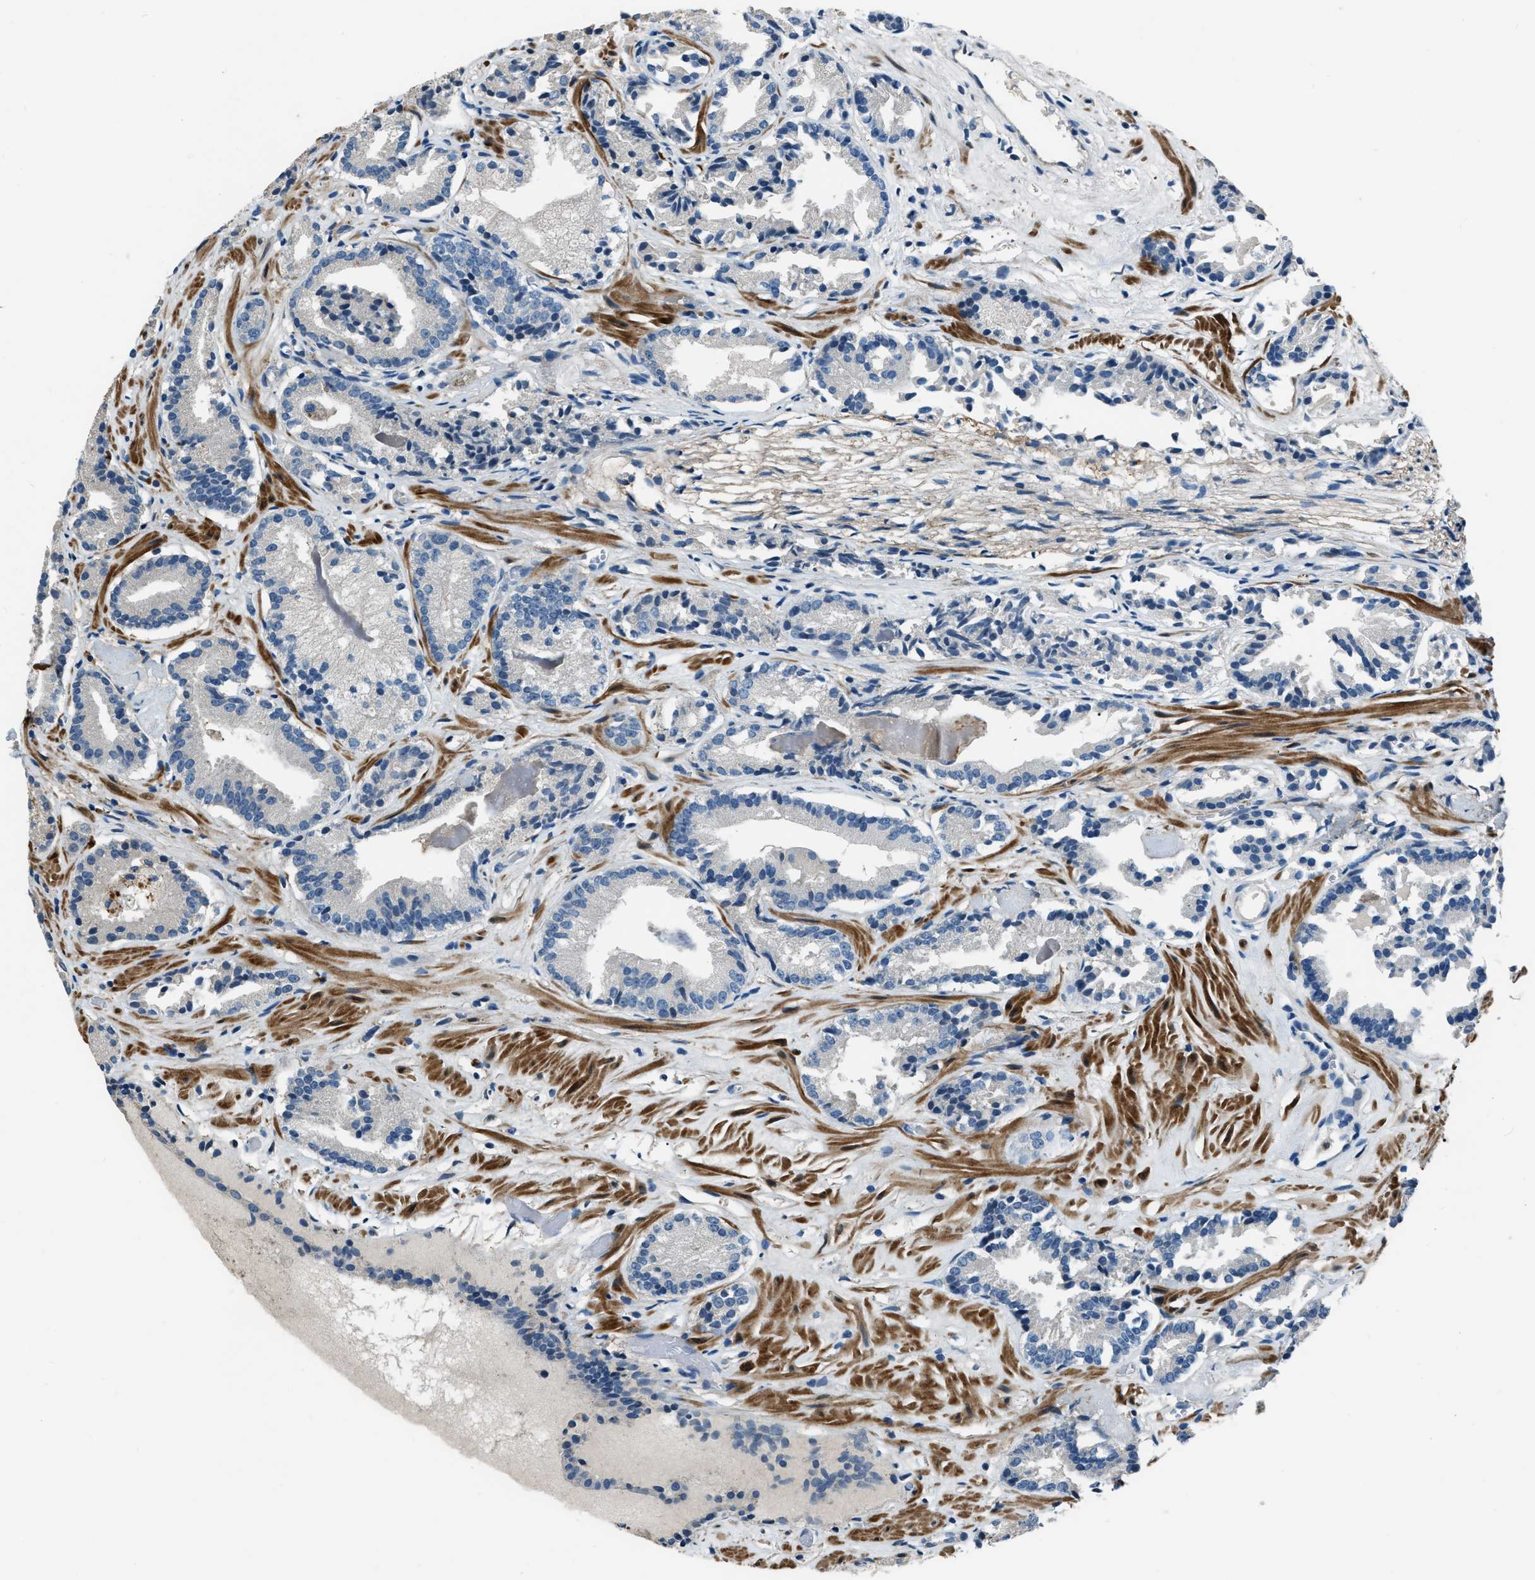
{"staining": {"intensity": "negative", "quantity": "none", "location": "none"}, "tissue": "prostate cancer", "cell_type": "Tumor cells", "image_type": "cancer", "snomed": [{"axis": "morphology", "description": "Adenocarcinoma, Low grade"}, {"axis": "topography", "description": "Prostate"}], "caption": "Tumor cells show no significant protein positivity in prostate cancer (adenocarcinoma (low-grade)).", "gene": "NUDCD3", "patient": {"sex": "male", "age": 51}}